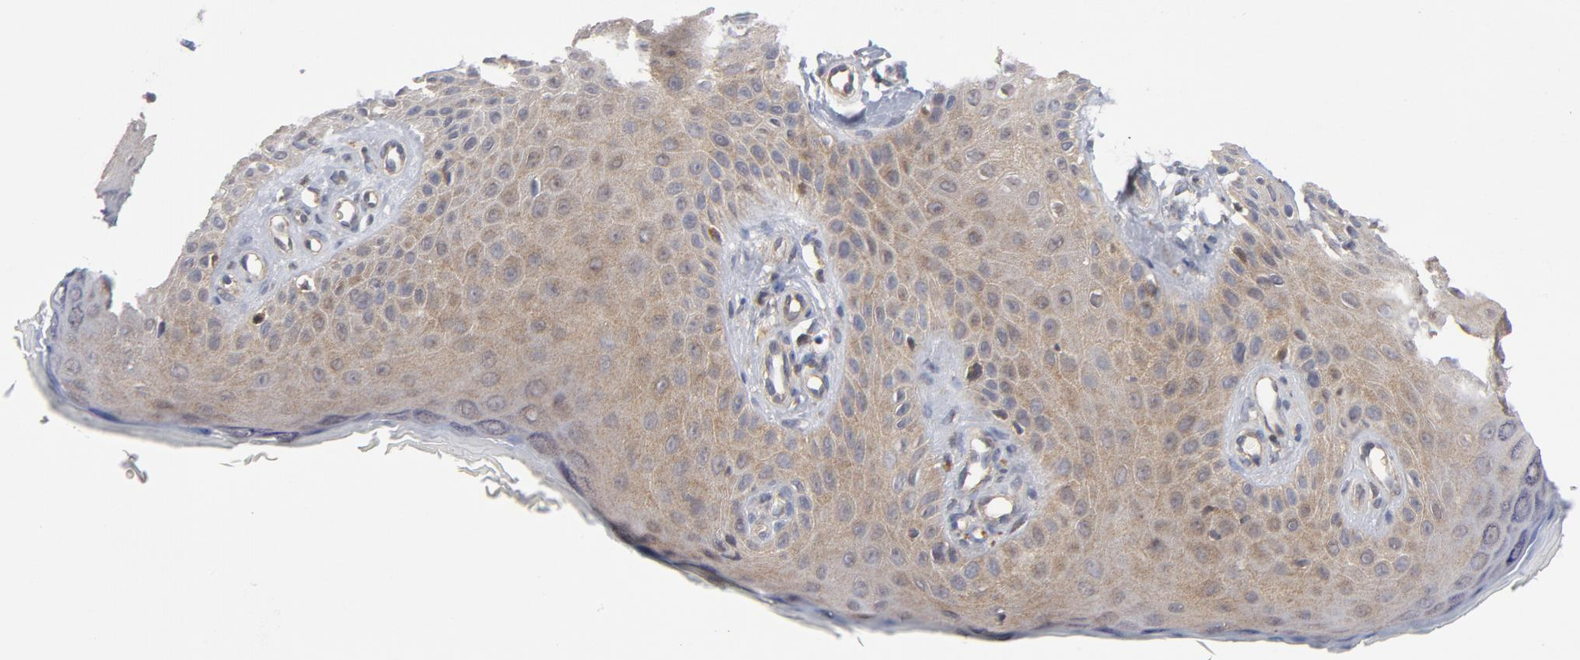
{"staining": {"intensity": "weak", "quantity": ">75%", "location": "cytoplasmic/membranous"}, "tissue": "skin cancer", "cell_type": "Tumor cells", "image_type": "cancer", "snomed": [{"axis": "morphology", "description": "Squamous cell carcinoma, NOS"}, {"axis": "topography", "description": "Skin"}], "caption": "Weak cytoplasmic/membranous protein staining is appreciated in about >75% of tumor cells in skin cancer (squamous cell carcinoma). Nuclei are stained in blue.", "gene": "TRADD", "patient": {"sex": "female", "age": 40}}